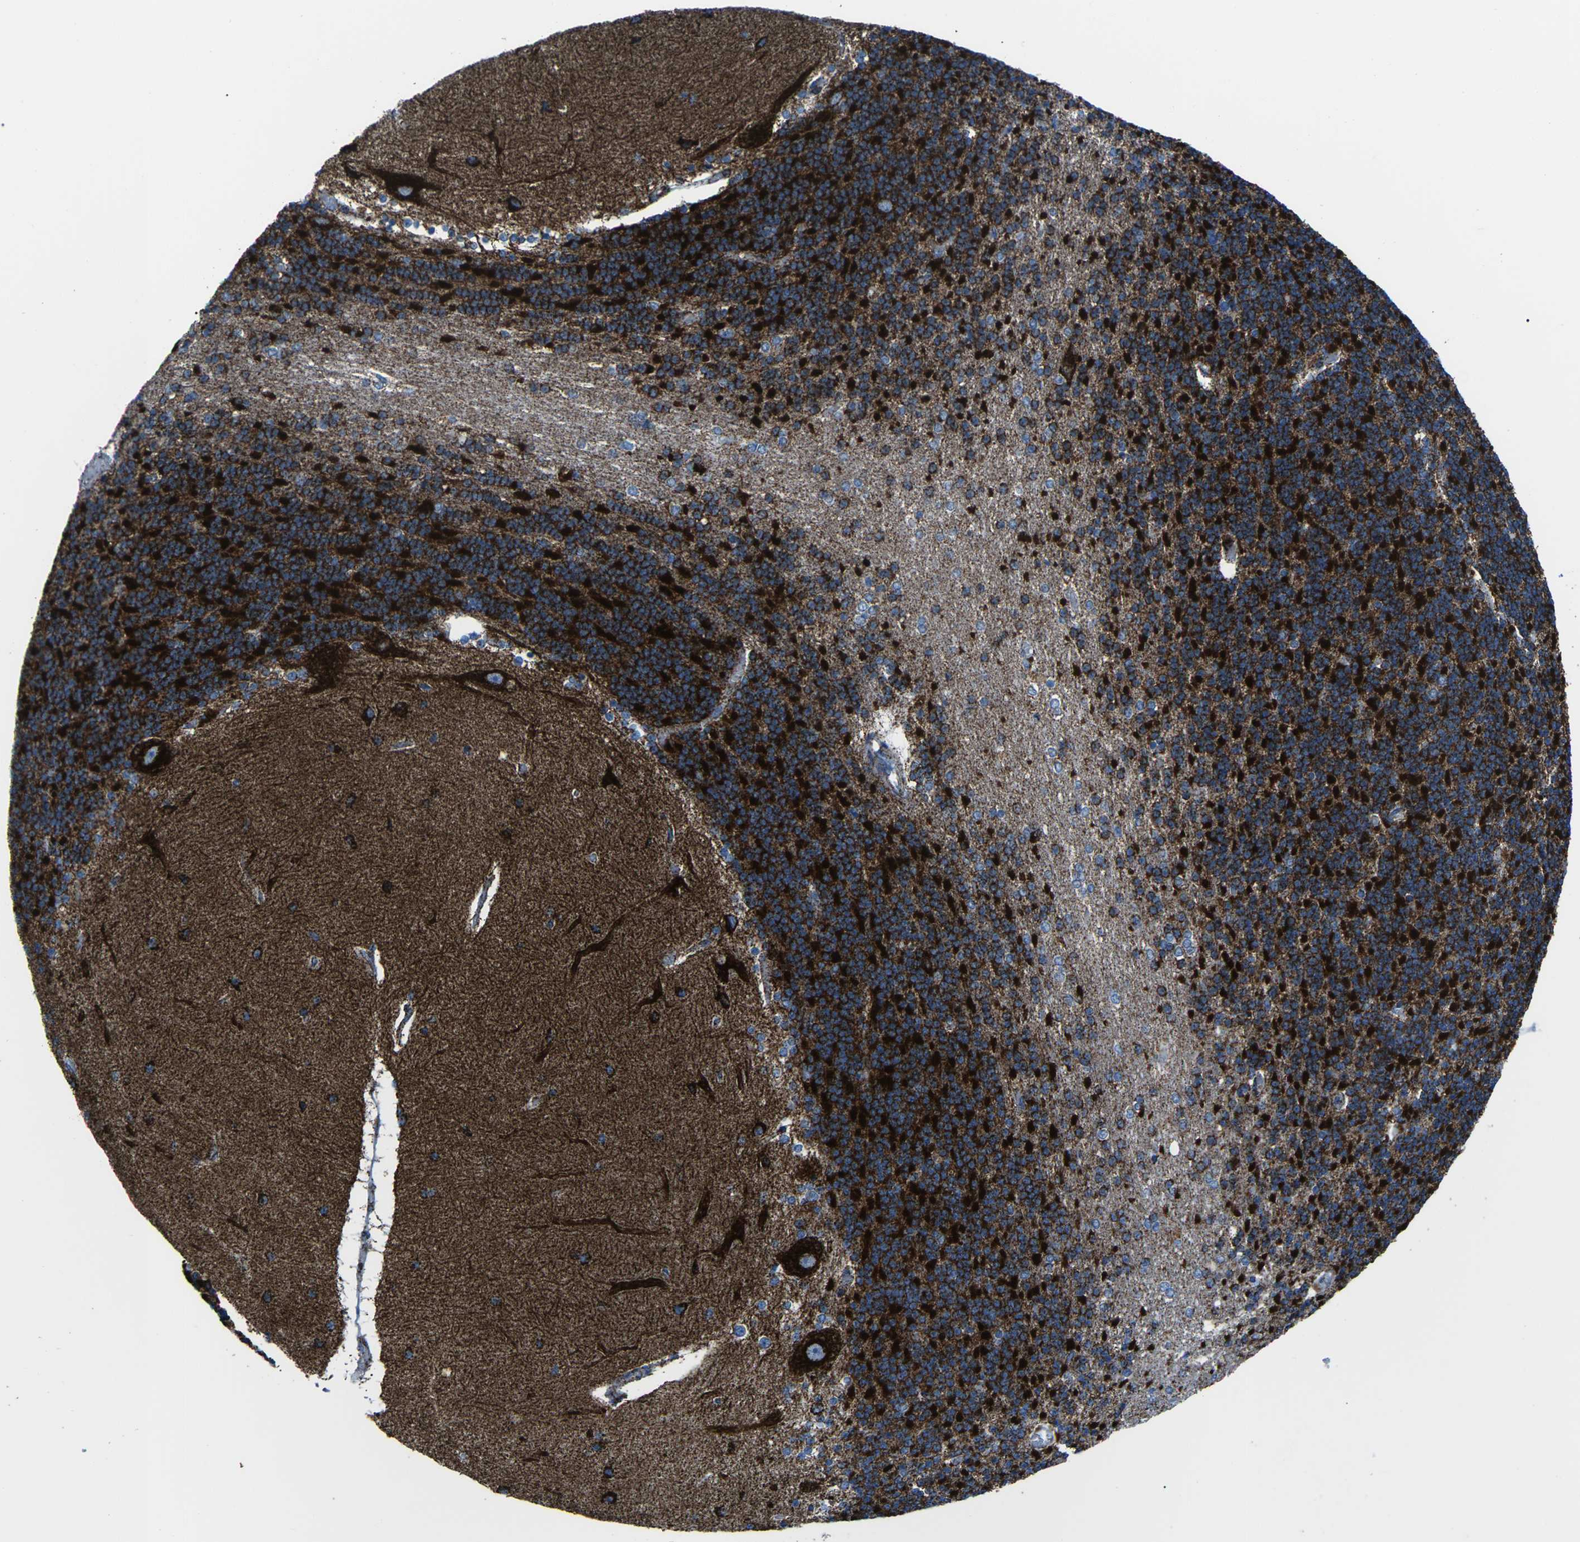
{"staining": {"intensity": "strong", "quantity": ">75%", "location": "cytoplasmic/membranous"}, "tissue": "cerebellum", "cell_type": "Cells in granular layer", "image_type": "normal", "snomed": [{"axis": "morphology", "description": "Normal tissue, NOS"}, {"axis": "topography", "description": "Cerebellum"}], "caption": "Protein staining of unremarkable cerebellum shows strong cytoplasmic/membranous positivity in about >75% of cells in granular layer.", "gene": "MT", "patient": {"sex": "female", "age": 54}}